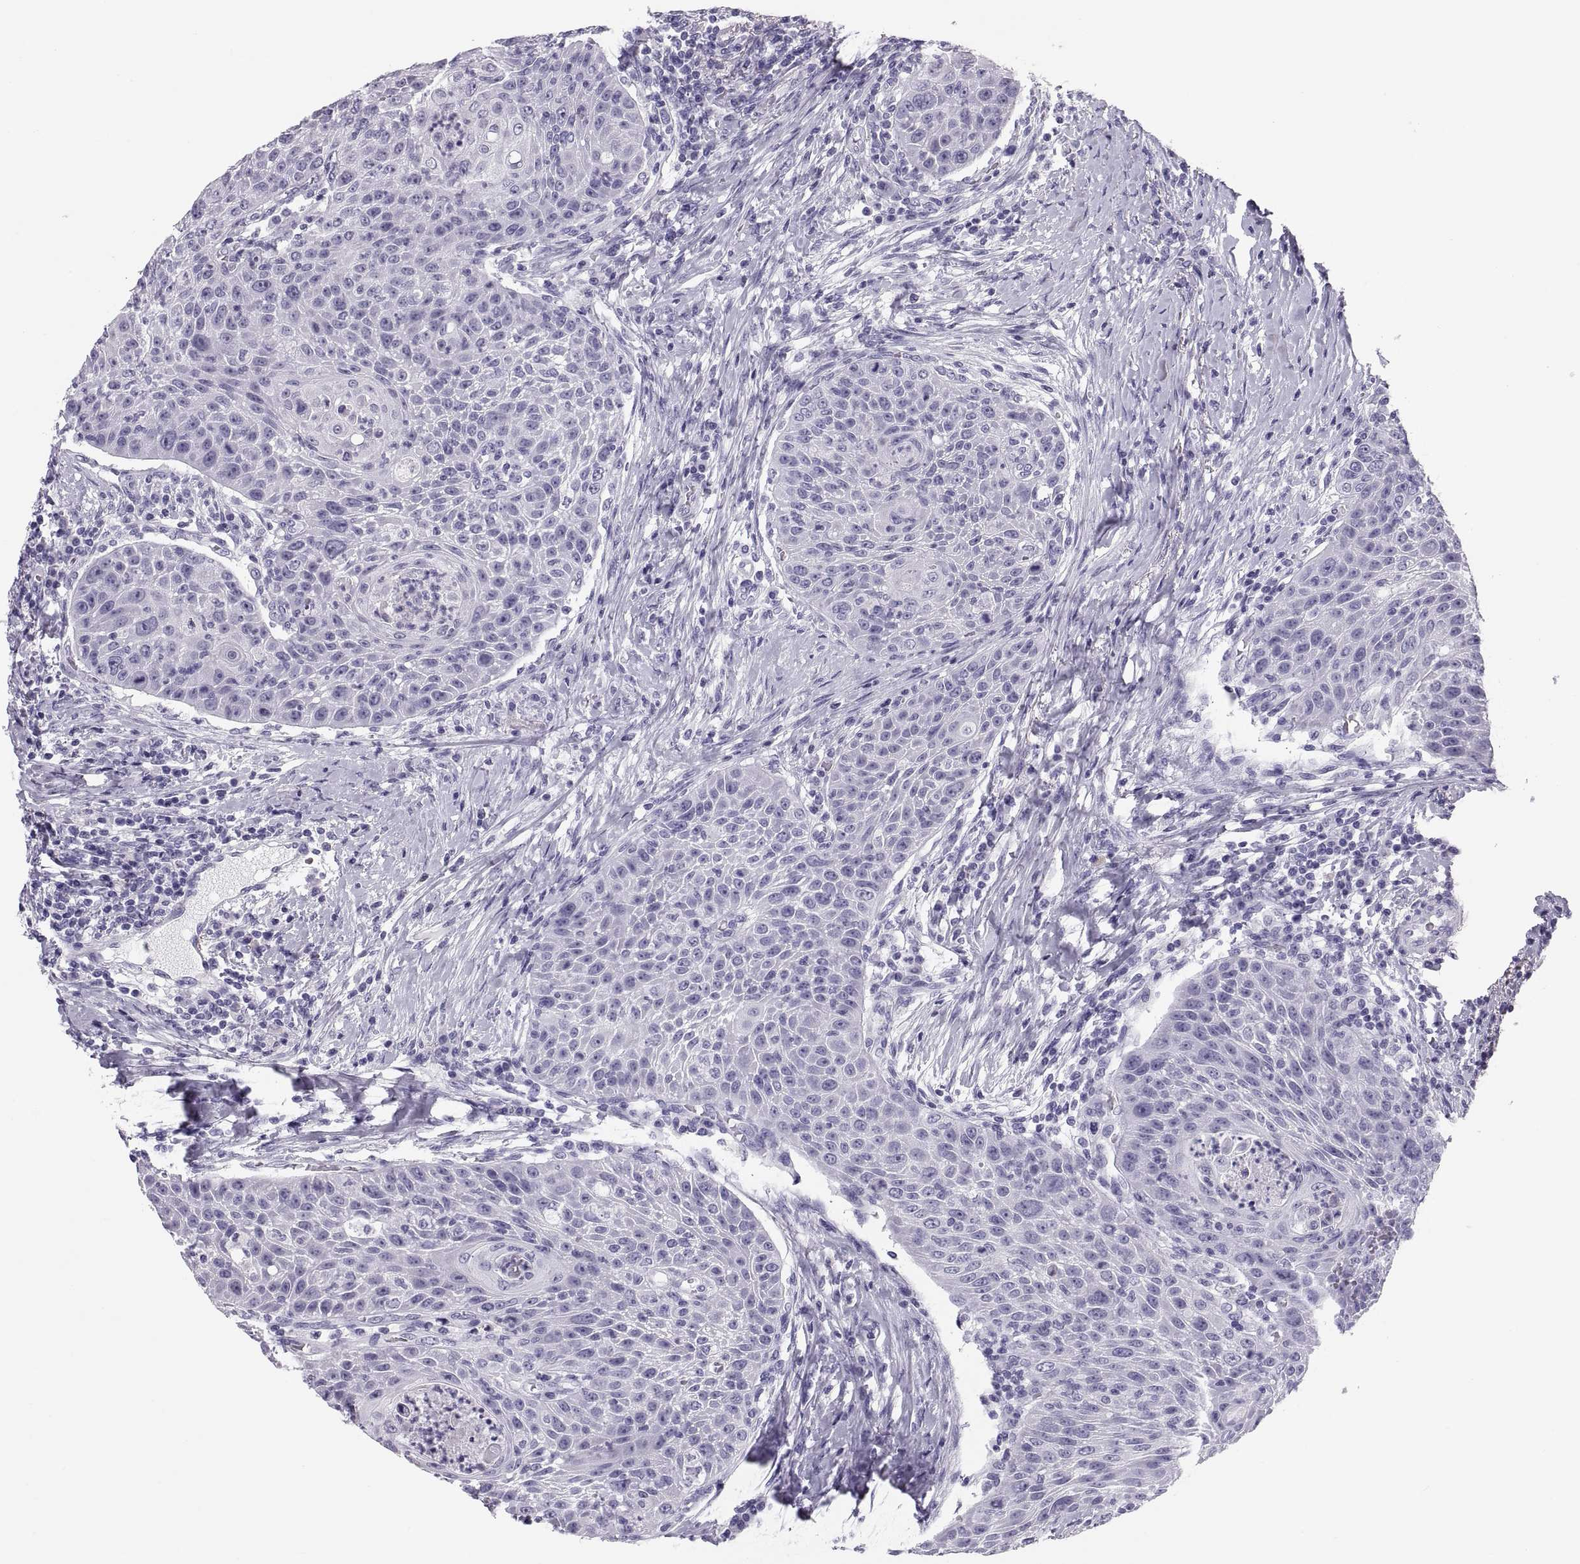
{"staining": {"intensity": "negative", "quantity": "none", "location": "none"}, "tissue": "head and neck cancer", "cell_type": "Tumor cells", "image_type": "cancer", "snomed": [{"axis": "morphology", "description": "Squamous cell carcinoma, NOS"}, {"axis": "topography", "description": "Head-Neck"}], "caption": "A high-resolution image shows immunohistochemistry staining of head and neck cancer, which displays no significant expression in tumor cells. Brightfield microscopy of immunohistochemistry (IHC) stained with DAB (3,3'-diaminobenzidine) (brown) and hematoxylin (blue), captured at high magnification.", "gene": "PAX2", "patient": {"sex": "male", "age": 69}}